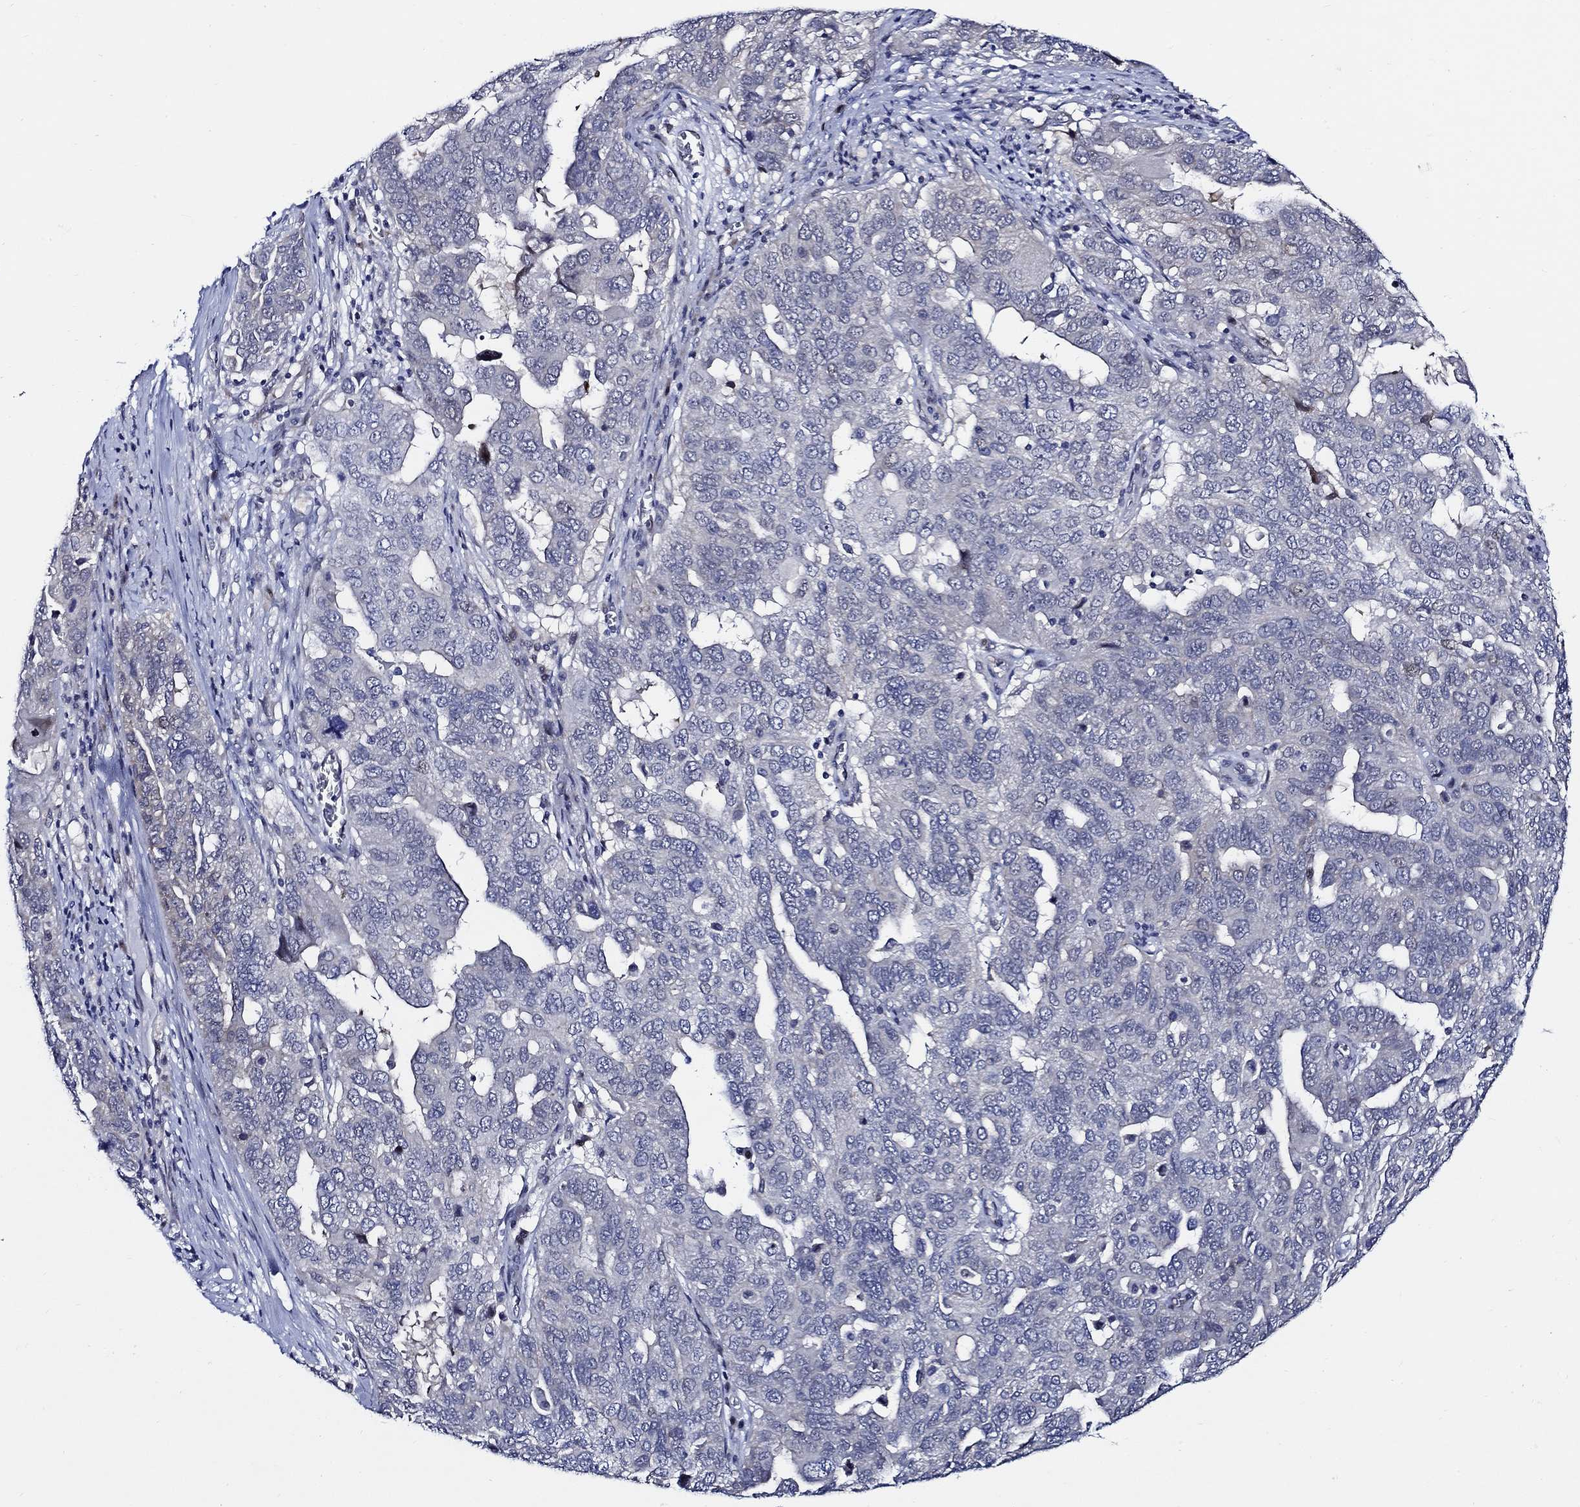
{"staining": {"intensity": "negative", "quantity": "none", "location": "none"}, "tissue": "ovarian cancer", "cell_type": "Tumor cells", "image_type": "cancer", "snomed": [{"axis": "morphology", "description": "Carcinoma, endometroid"}, {"axis": "topography", "description": "Soft tissue"}, {"axis": "topography", "description": "Ovary"}], "caption": "This image is of ovarian cancer stained with immunohistochemistry (IHC) to label a protein in brown with the nuclei are counter-stained blue. There is no staining in tumor cells.", "gene": "C8orf48", "patient": {"sex": "female", "age": 52}}